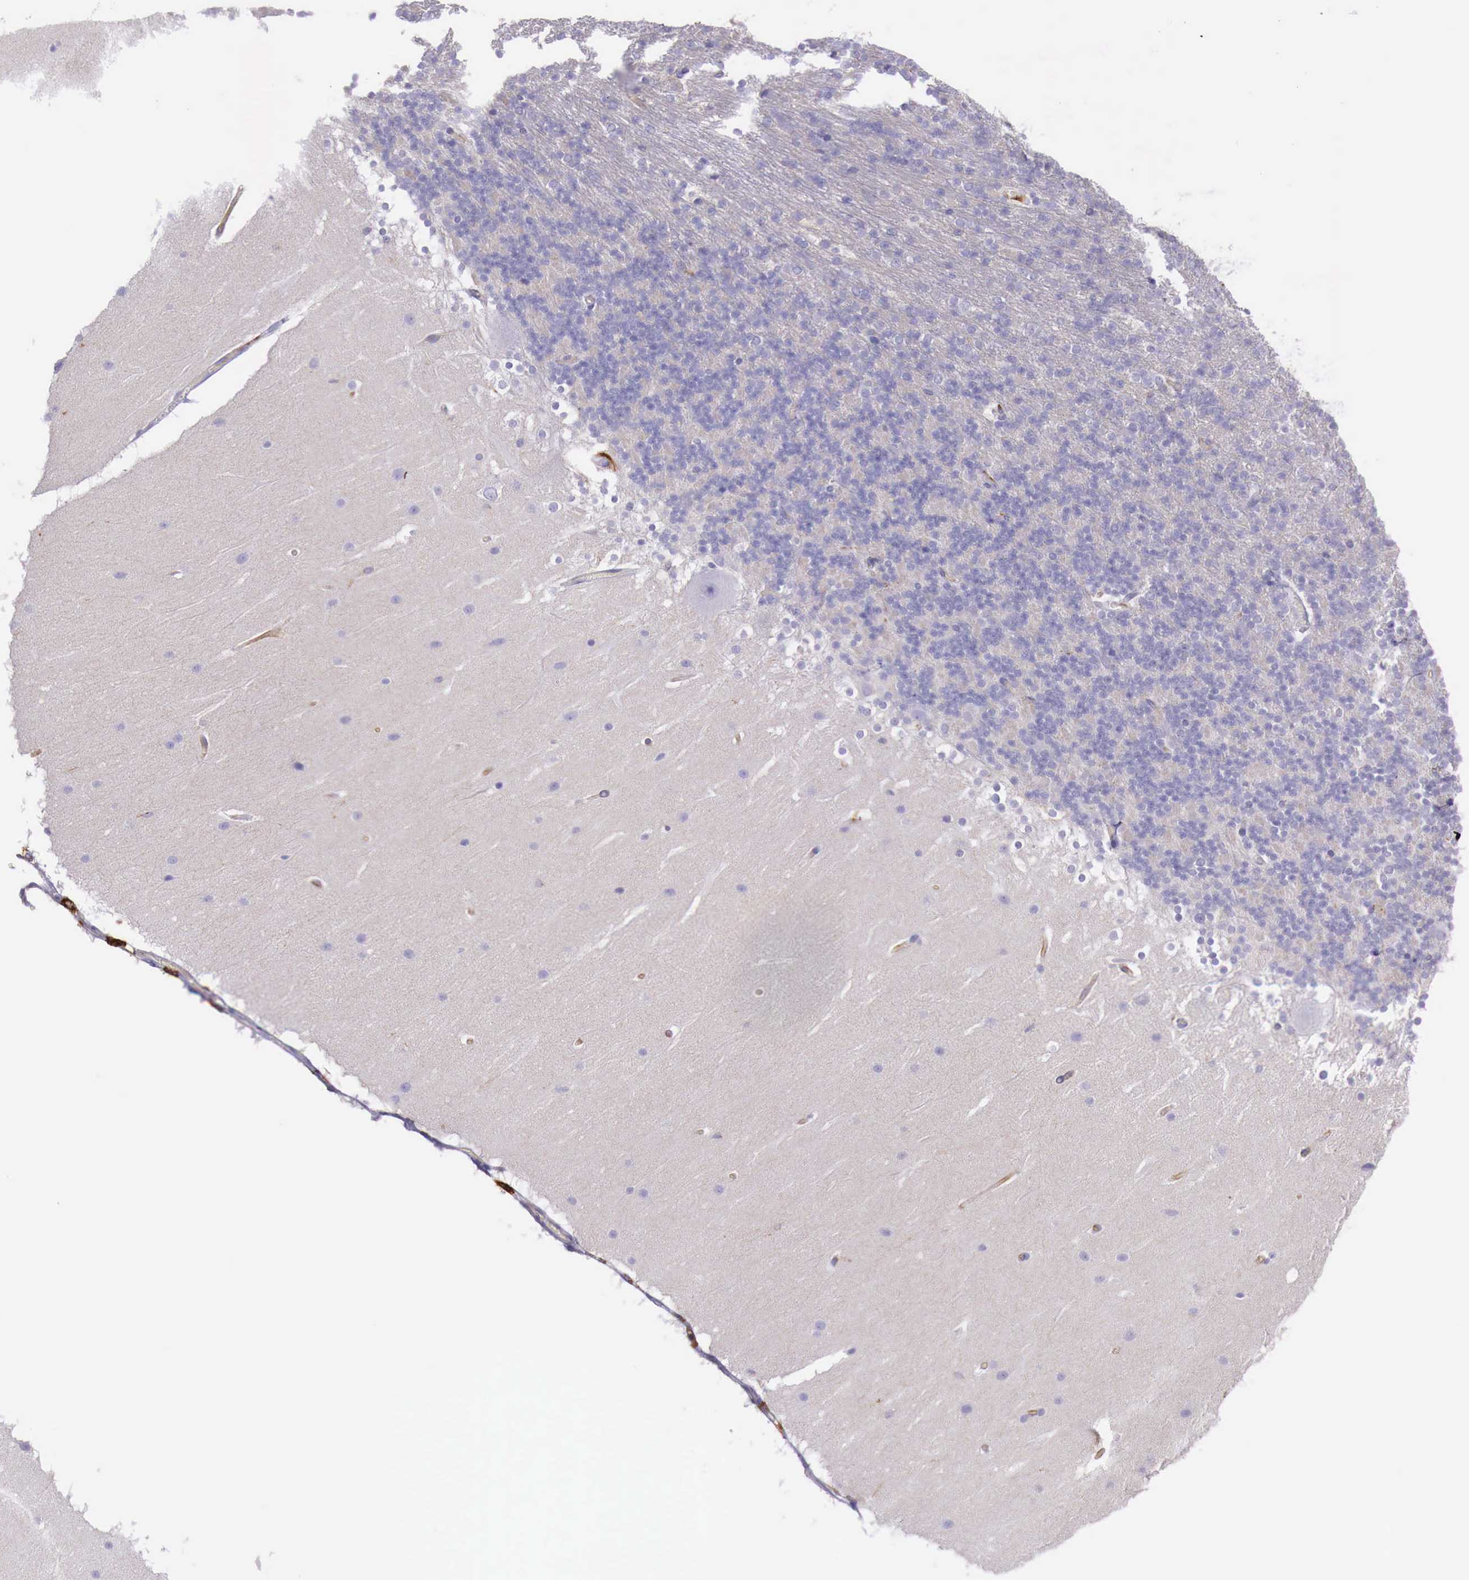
{"staining": {"intensity": "negative", "quantity": "none", "location": "none"}, "tissue": "cerebellum", "cell_type": "Cells in granular layer", "image_type": "normal", "snomed": [{"axis": "morphology", "description": "Normal tissue, NOS"}, {"axis": "topography", "description": "Cerebellum"}], "caption": "High magnification brightfield microscopy of unremarkable cerebellum stained with DAB (3,3'-diaminobenzidine) (brown) and counterstained with hematoxylin (blue): cells in granular layer show no significant expression.", "gene": "MSR1", "patient": {"sex": "female", "age": 19}}